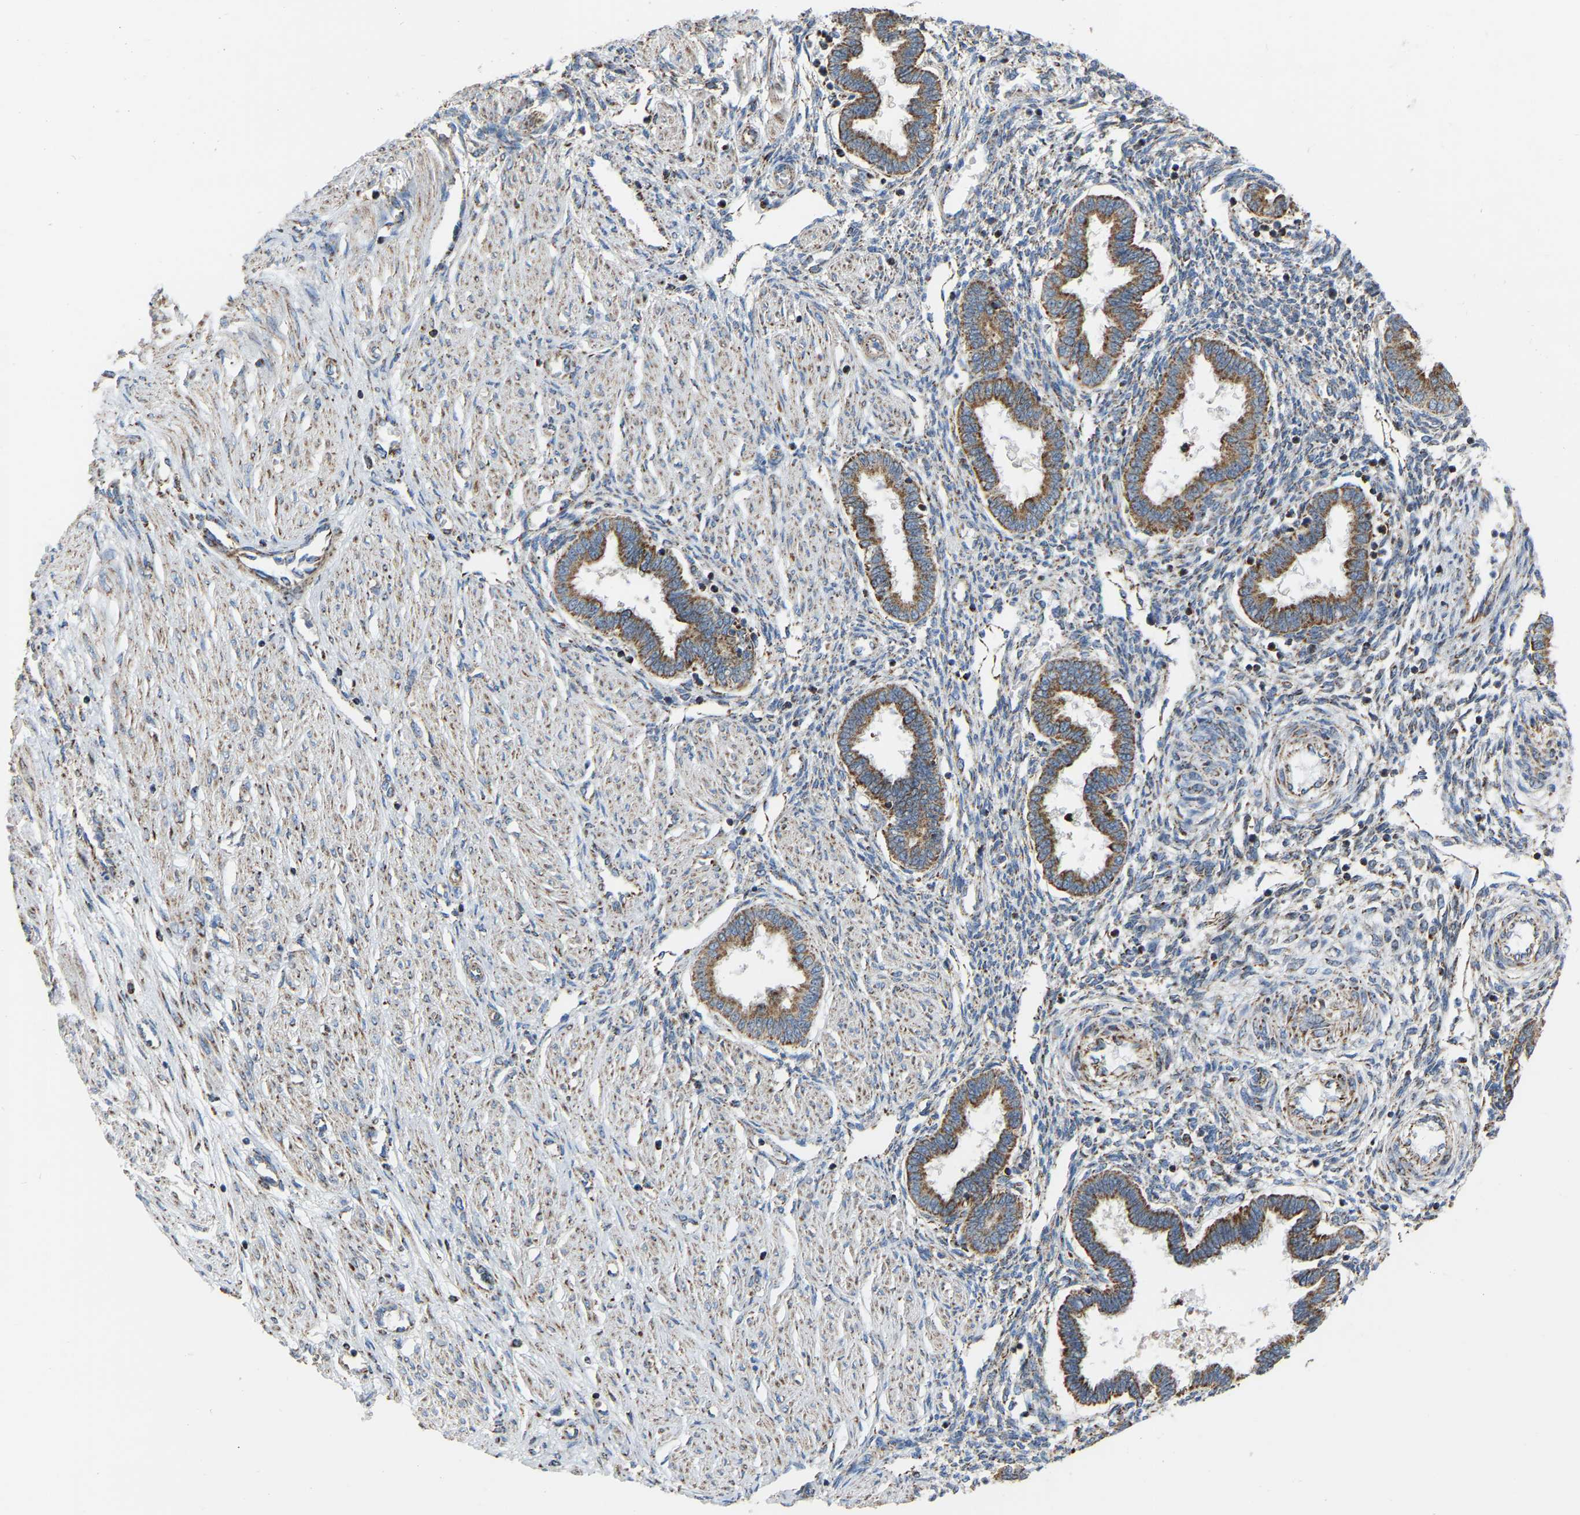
{"staining": {"intensity": "weak", "quantity": "25%-75%", "location": "cytoplasmic/membranous"}, "tissue": "endometrium", "cell_type": "Cells in endometrial stroma", "image_type": "normal", "snomed": [{"axis": "morphology", "description": "Normal tissue, NOS"}, {"axis": "topography", "description": "Endometrium"}], "caption": "Protein expression analysis of normal endometrium shows weak cytoplasmic/membranous expression in about 25%-75% of cells in endometrial stroma. (DAB (3,3'-diaminobenzidine) = brown stain, brightfield microscopy at high magnification).", "gene": "CBLB", "patient": {"sex": "female", "age": 33}}